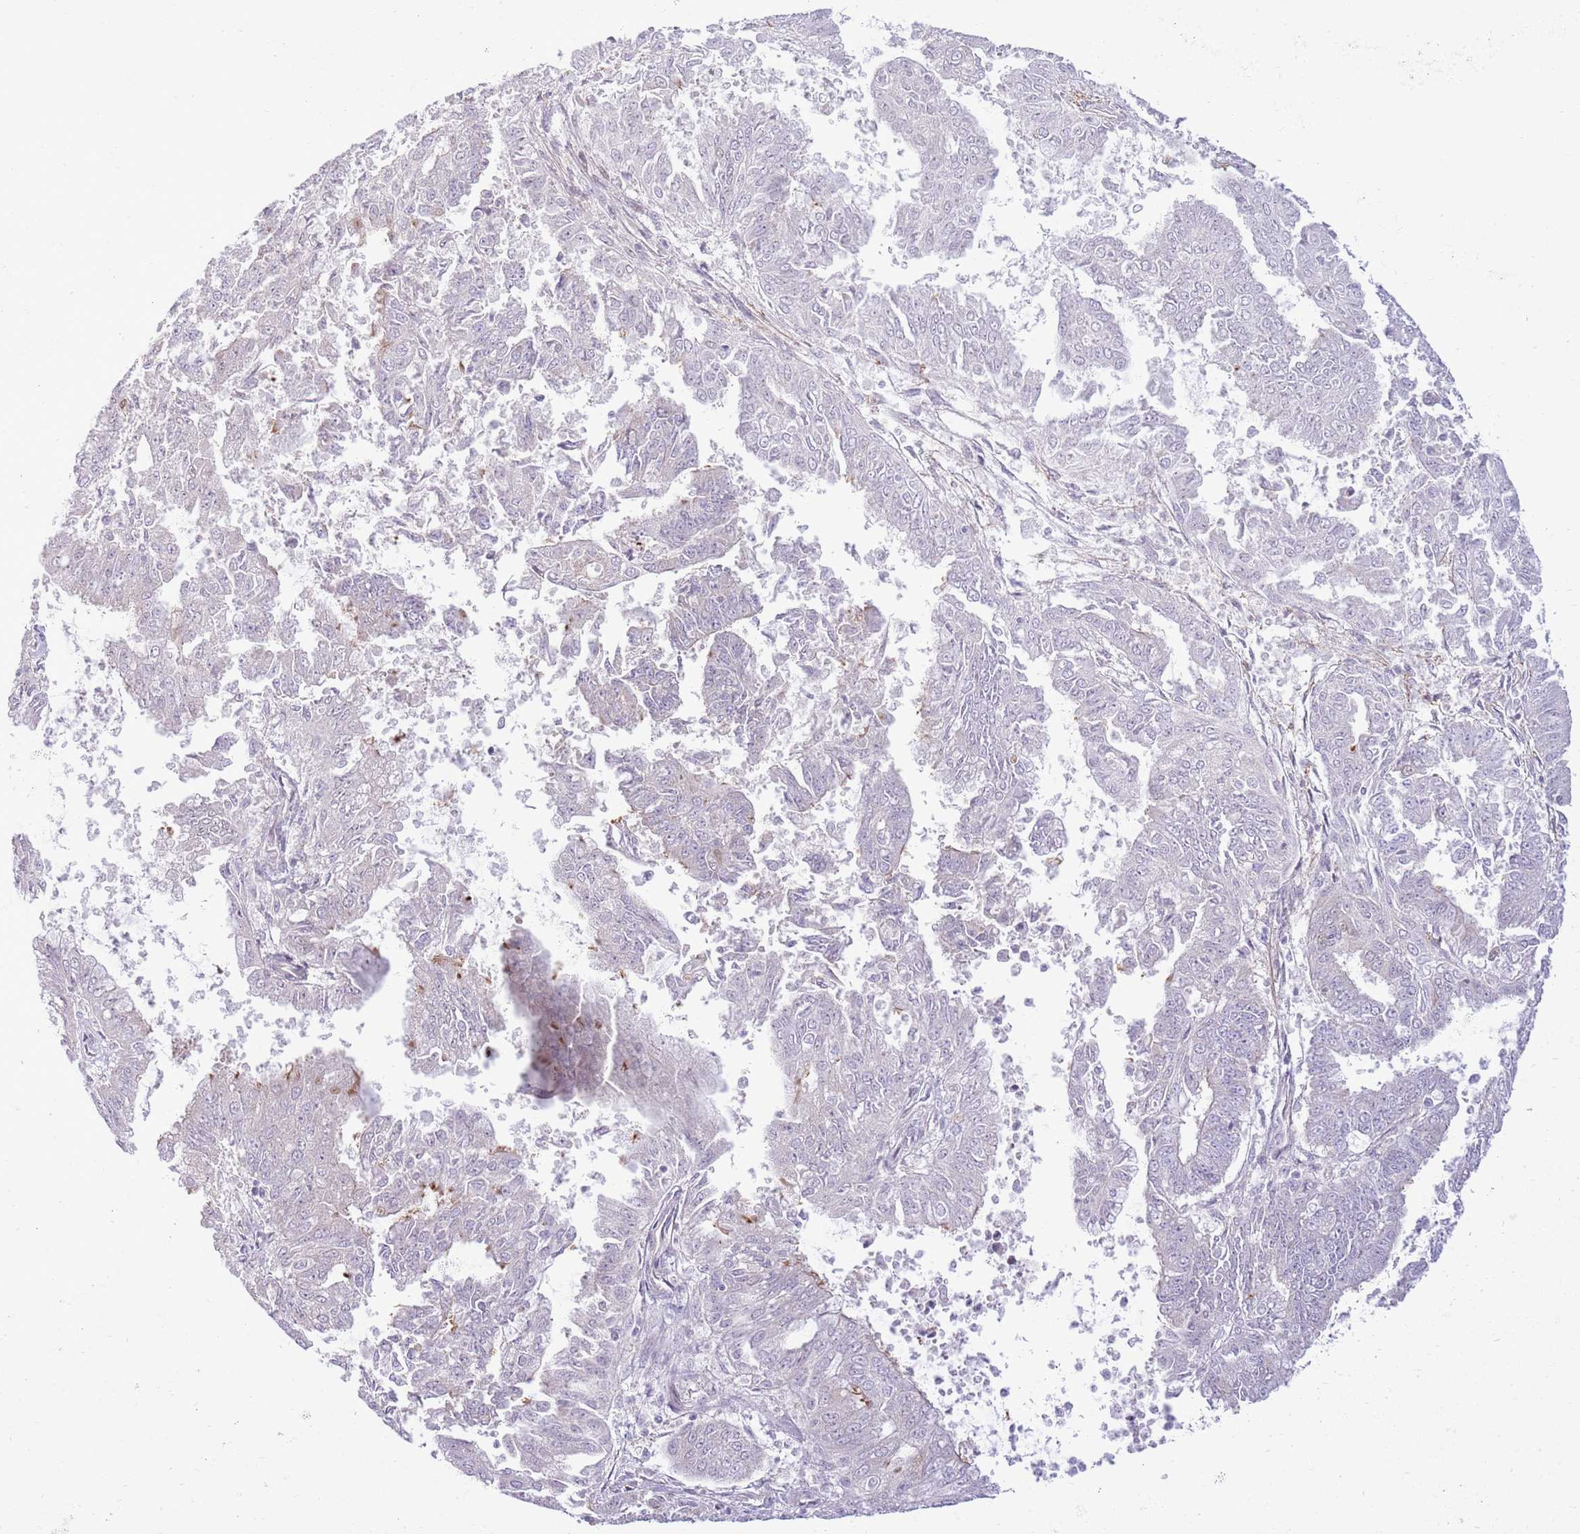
{"staining": {"intensity": "negative", "quantity": "none", "location": "none"}, "tissue": "endometrial cancer", "cell_type": "Tumor cells", "image_type": "cancer", "snomed": [{"axis": "morphology", "description": "Adenocarcinoma, NOS"}, {"axis": "topography", "description": "Endometrium"}], "caption": "This histopathology image is of adenocarcinoma (endometrial) stained with immunohistochemistry (IHC) to label a protein in brown with the nuclei are counter-stained blue. There is no staining in tumor cells.", "gene": "ZC4H2", "patient": {"sex": "female", "age": 73}}